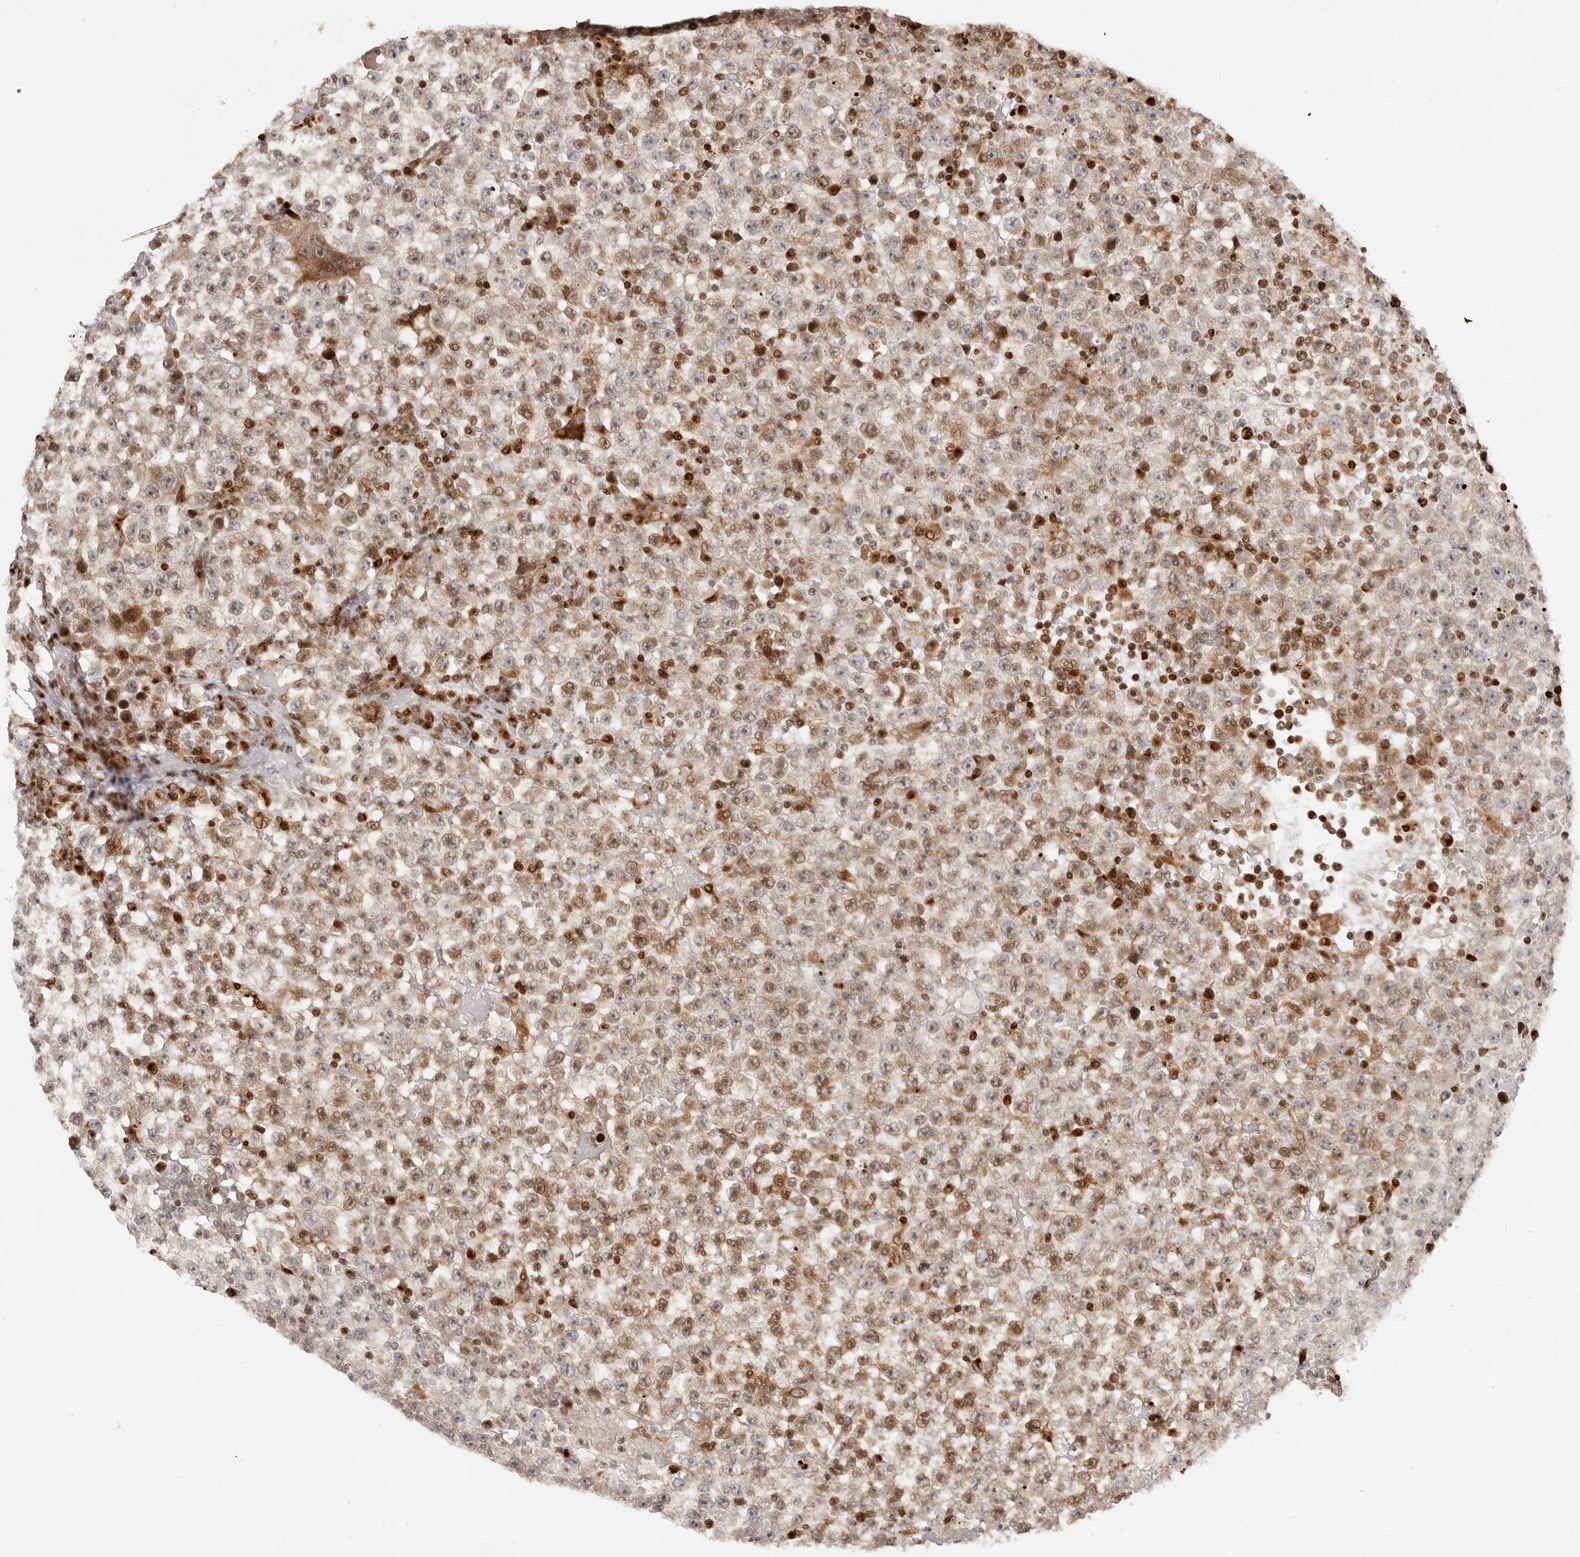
{"staining": {"intensity": "moderate", "quantity": ">75%", "location": "cytoplasmic/membranous,nuclear"}, "tissue": "testis cancer", "cell_type": "Tumor cells", "image_type": "cancer", "snomed": [{"axis": "morphology", "description": "Seminoma, NOS"}, {"axis": "topography", "description": "Testis"}], "caption": "Protein expression by immunohistochemistry (IHC) exhibits moderate cytoplasmic/membranous and nuclear expression in about >75% of tumor cells in testis cancer.", "gene": "TRIM4", "patient": {"sex": "male", "age": 22}}